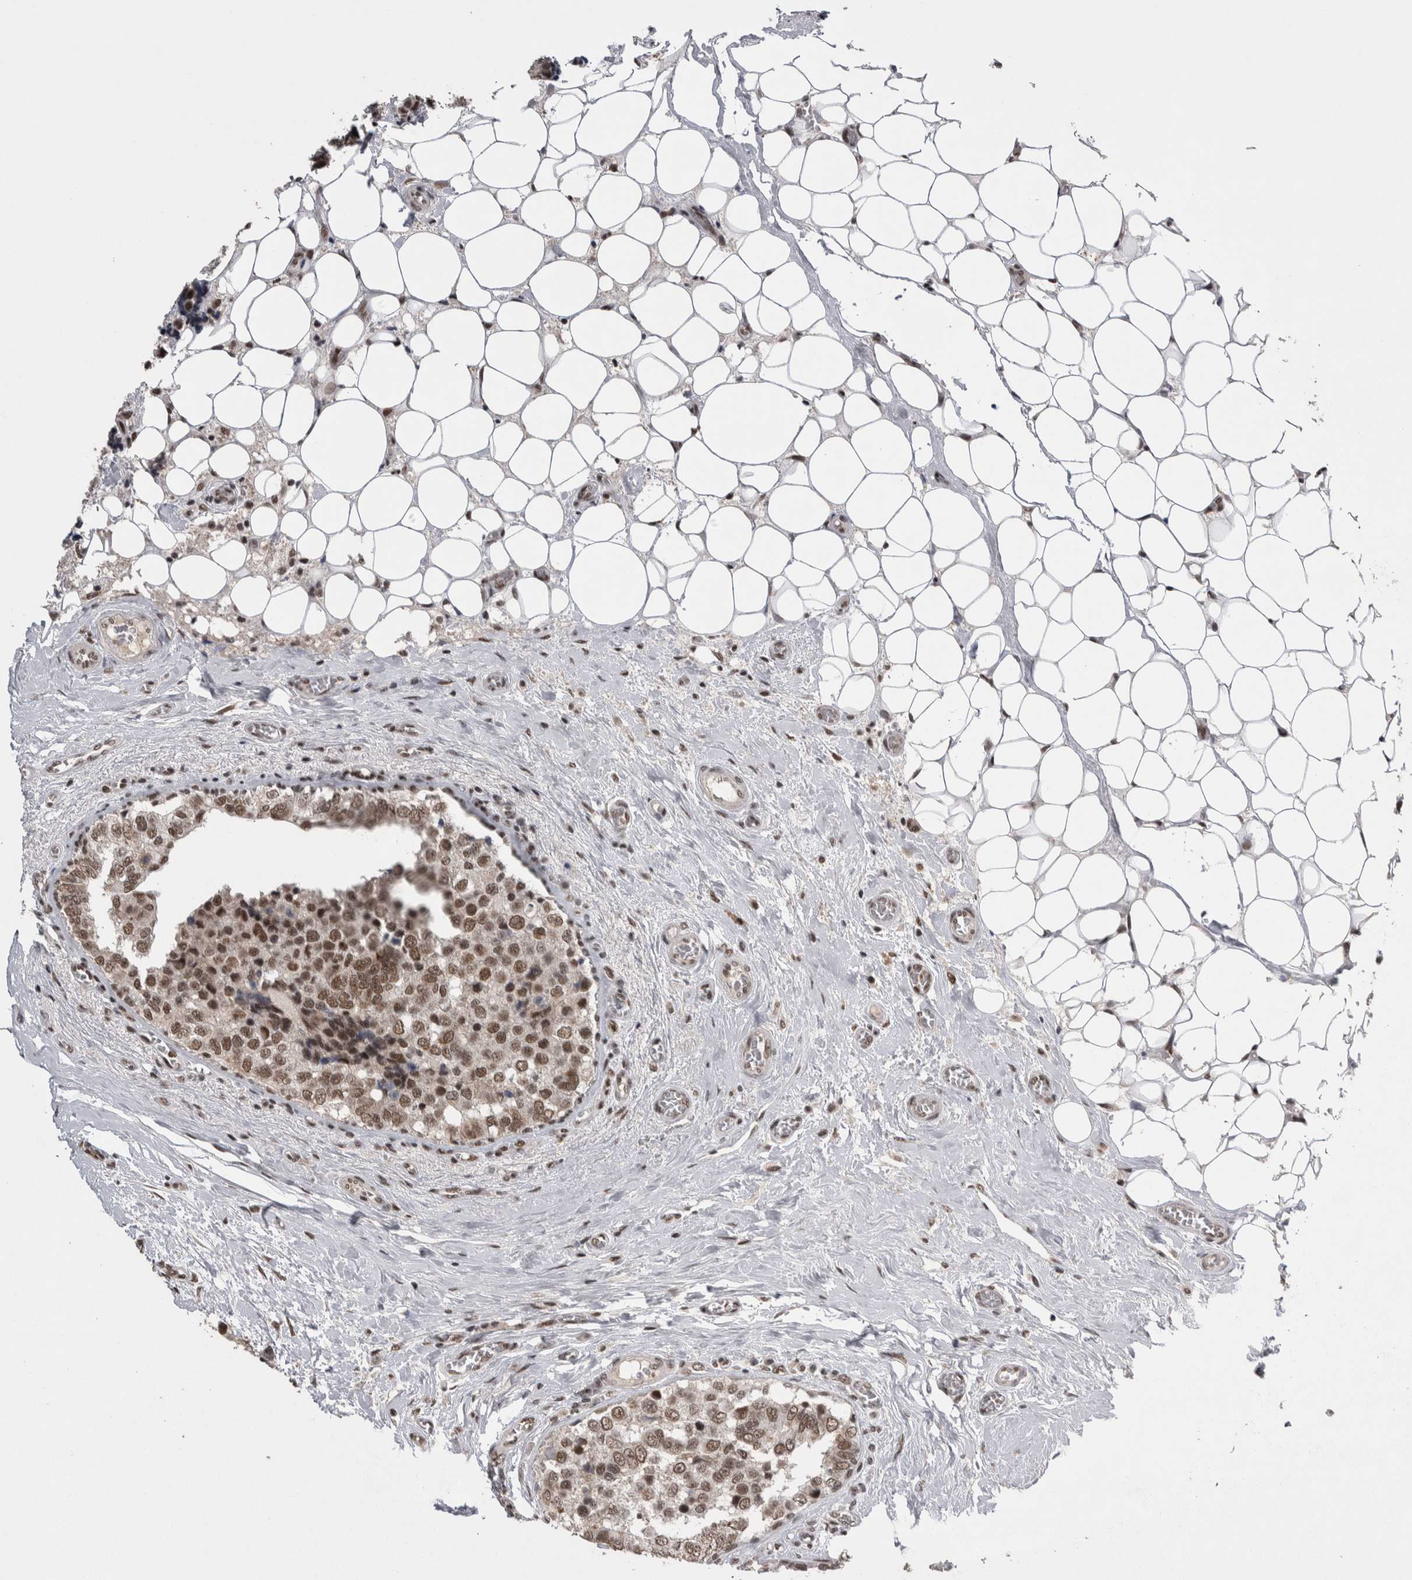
{"staining": {"intensity": "moderate", "quantity": ">75%", "location": "nuclear"}, "tissue": "breast cancer", "cell_type": "Tumor cells", "image_type": "cancer", "snomed": [{"axis": "morphology", "description": "Normal tissue, NOS"}, {"axis": "morphology", "description": "Duct carcinoma"}, {"axis": "topography", "description": "Breast"}], "caption": "An image of breast cancer stained for a protein shows moderate nuclear brown staining in tumor cells. Nuclei are stained in blue.", "gene": "DMTF1", "patient": {"sex": "female", "age": 43}}